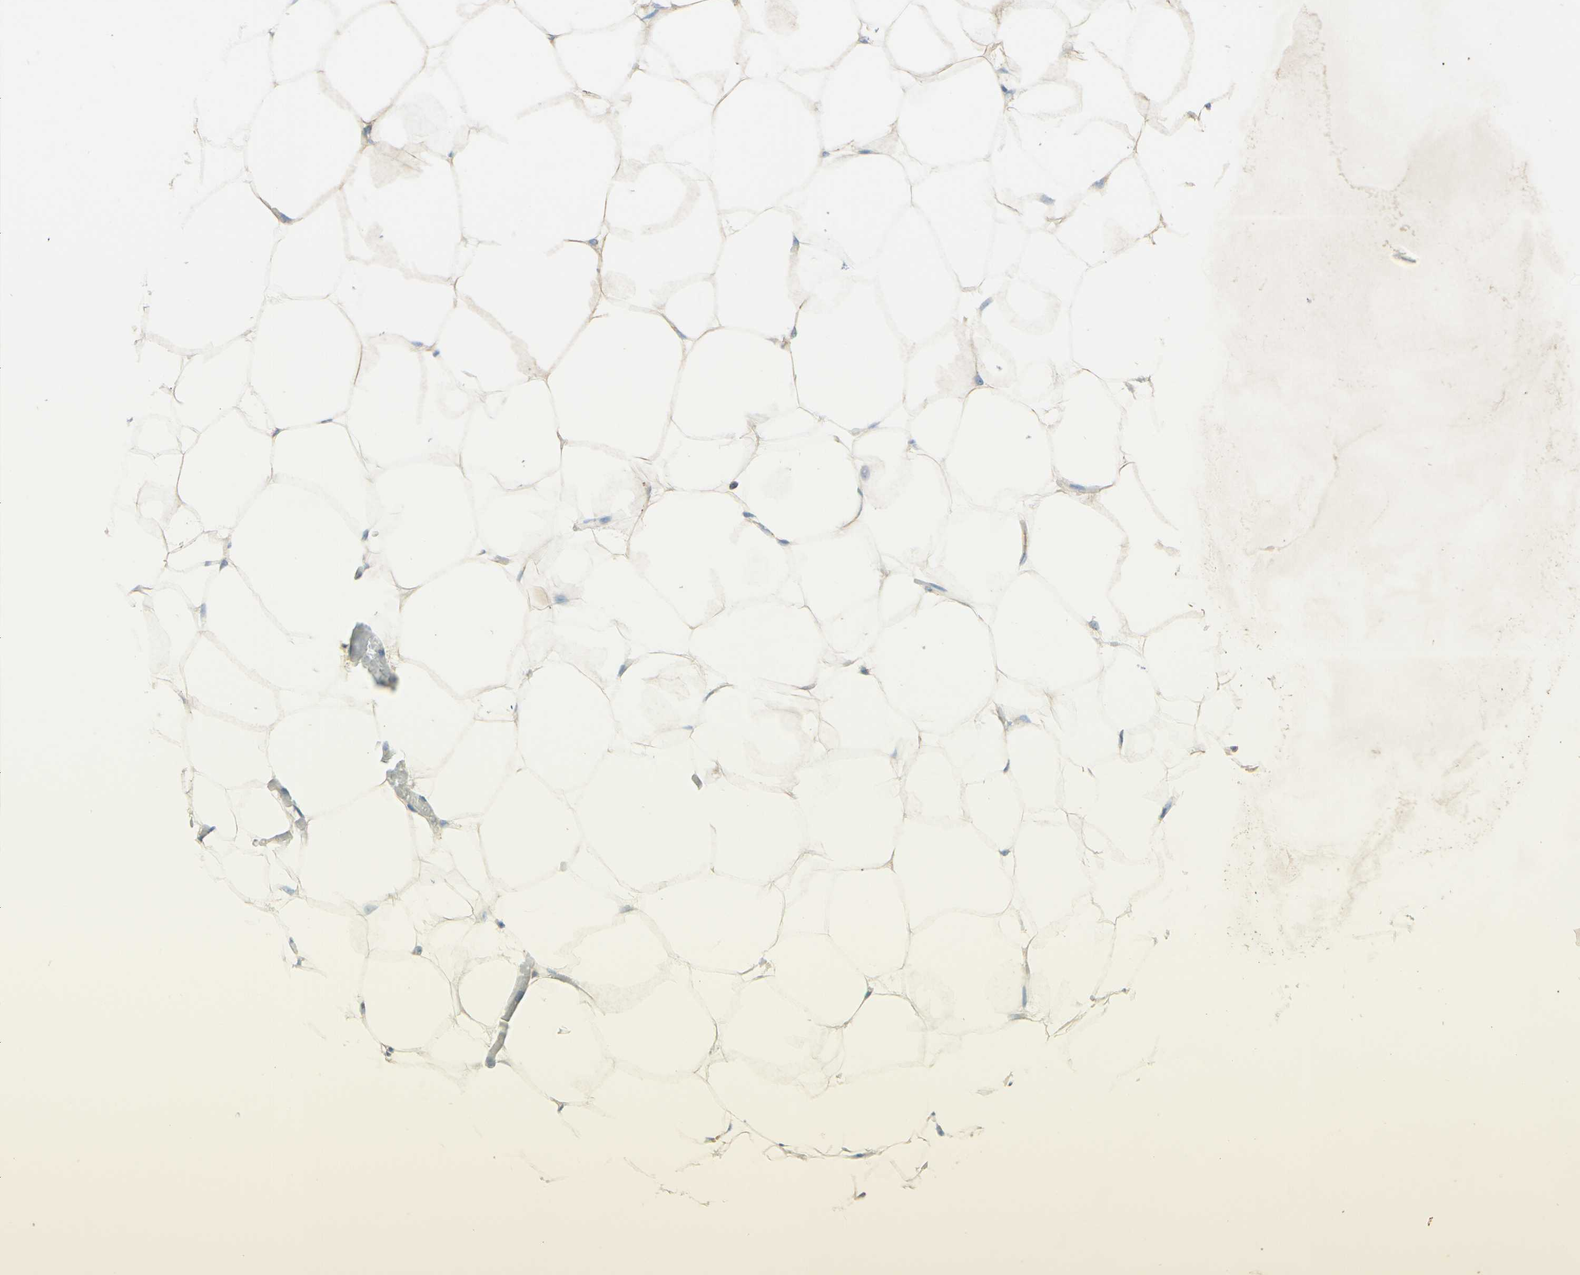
{"staining": {"intensity": "weak", "quantity": "25%-75%", "location": "cytoplasmic/membranous"}, "tissue": "adipose tissue", "cell_type": "Adipocytes", "image_type": "normal", "snomed": [{"axis": "morphology", "description": "Normal tissue, NOS"}, {"axis": "topography", "description": "Breast"}, {"axis": "topography", "description": "Adipose tissue"}], "caption": "Immunohistochemistry (DAB) staining of unremarkable human adipose tissue displays weak cytoplasmic/membranous protein expression in about 25%-75% of adipocytes.", "gene": "ARMC10", "patient": {"sex": "female", "age": 25}}